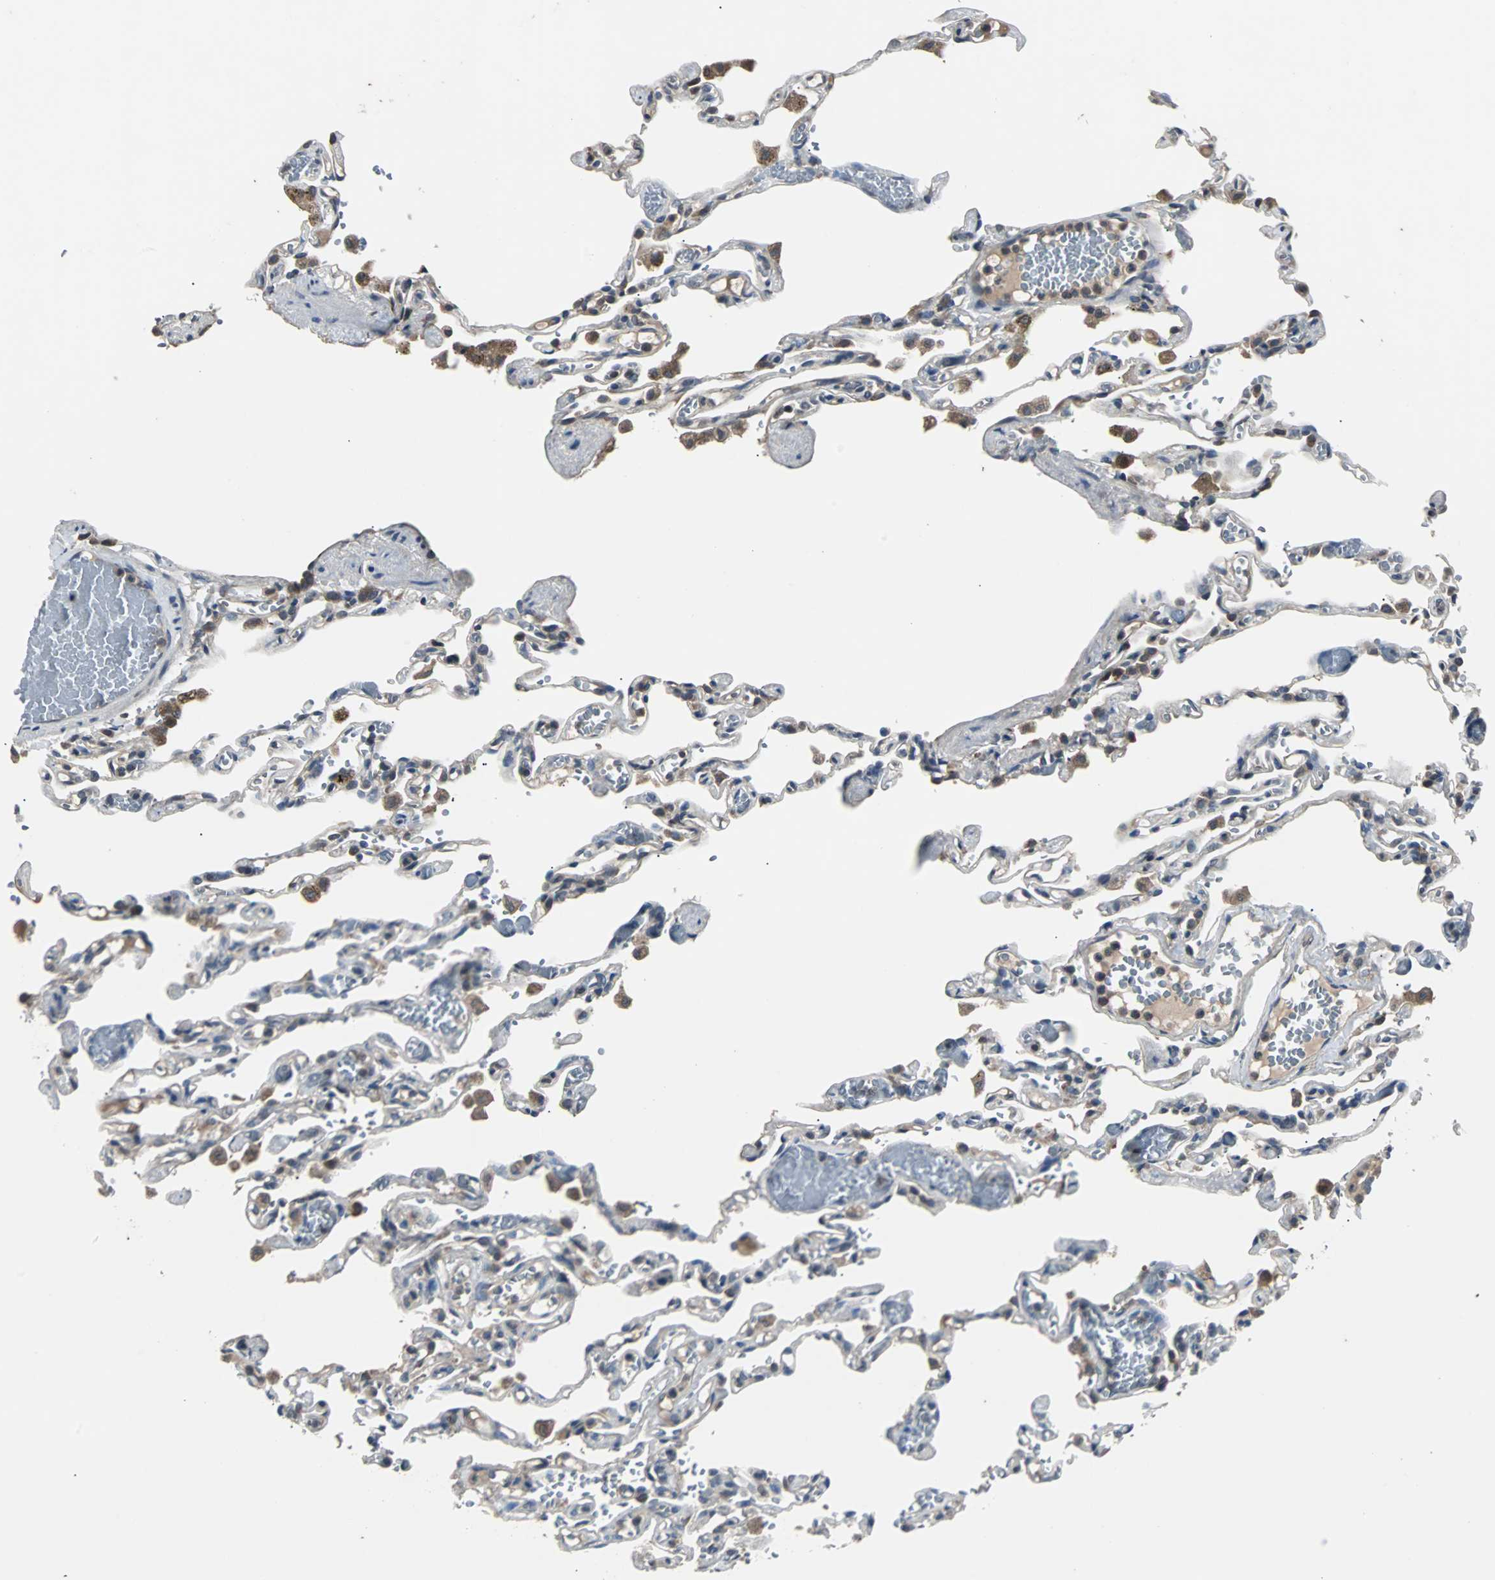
{"staining": {"intensity": "weak", "quantity": ">75%", "location": "cytoplasmic/membranous"}, "tissue": "lung", "cell_type": "Alveolar cells", "image_type": "normal", "snomed": [{"axis": "morphology", "description": "Normal tissue, NOS"}, {"axis": "topography", "description": "Lung"}], "caption": "A brown stain labels weak cytoplasmic/membranous staining of a protein in alveolar cells of normal lung.", "gene": "ARF1", "patient": {"sex": "male", "age": 21}}